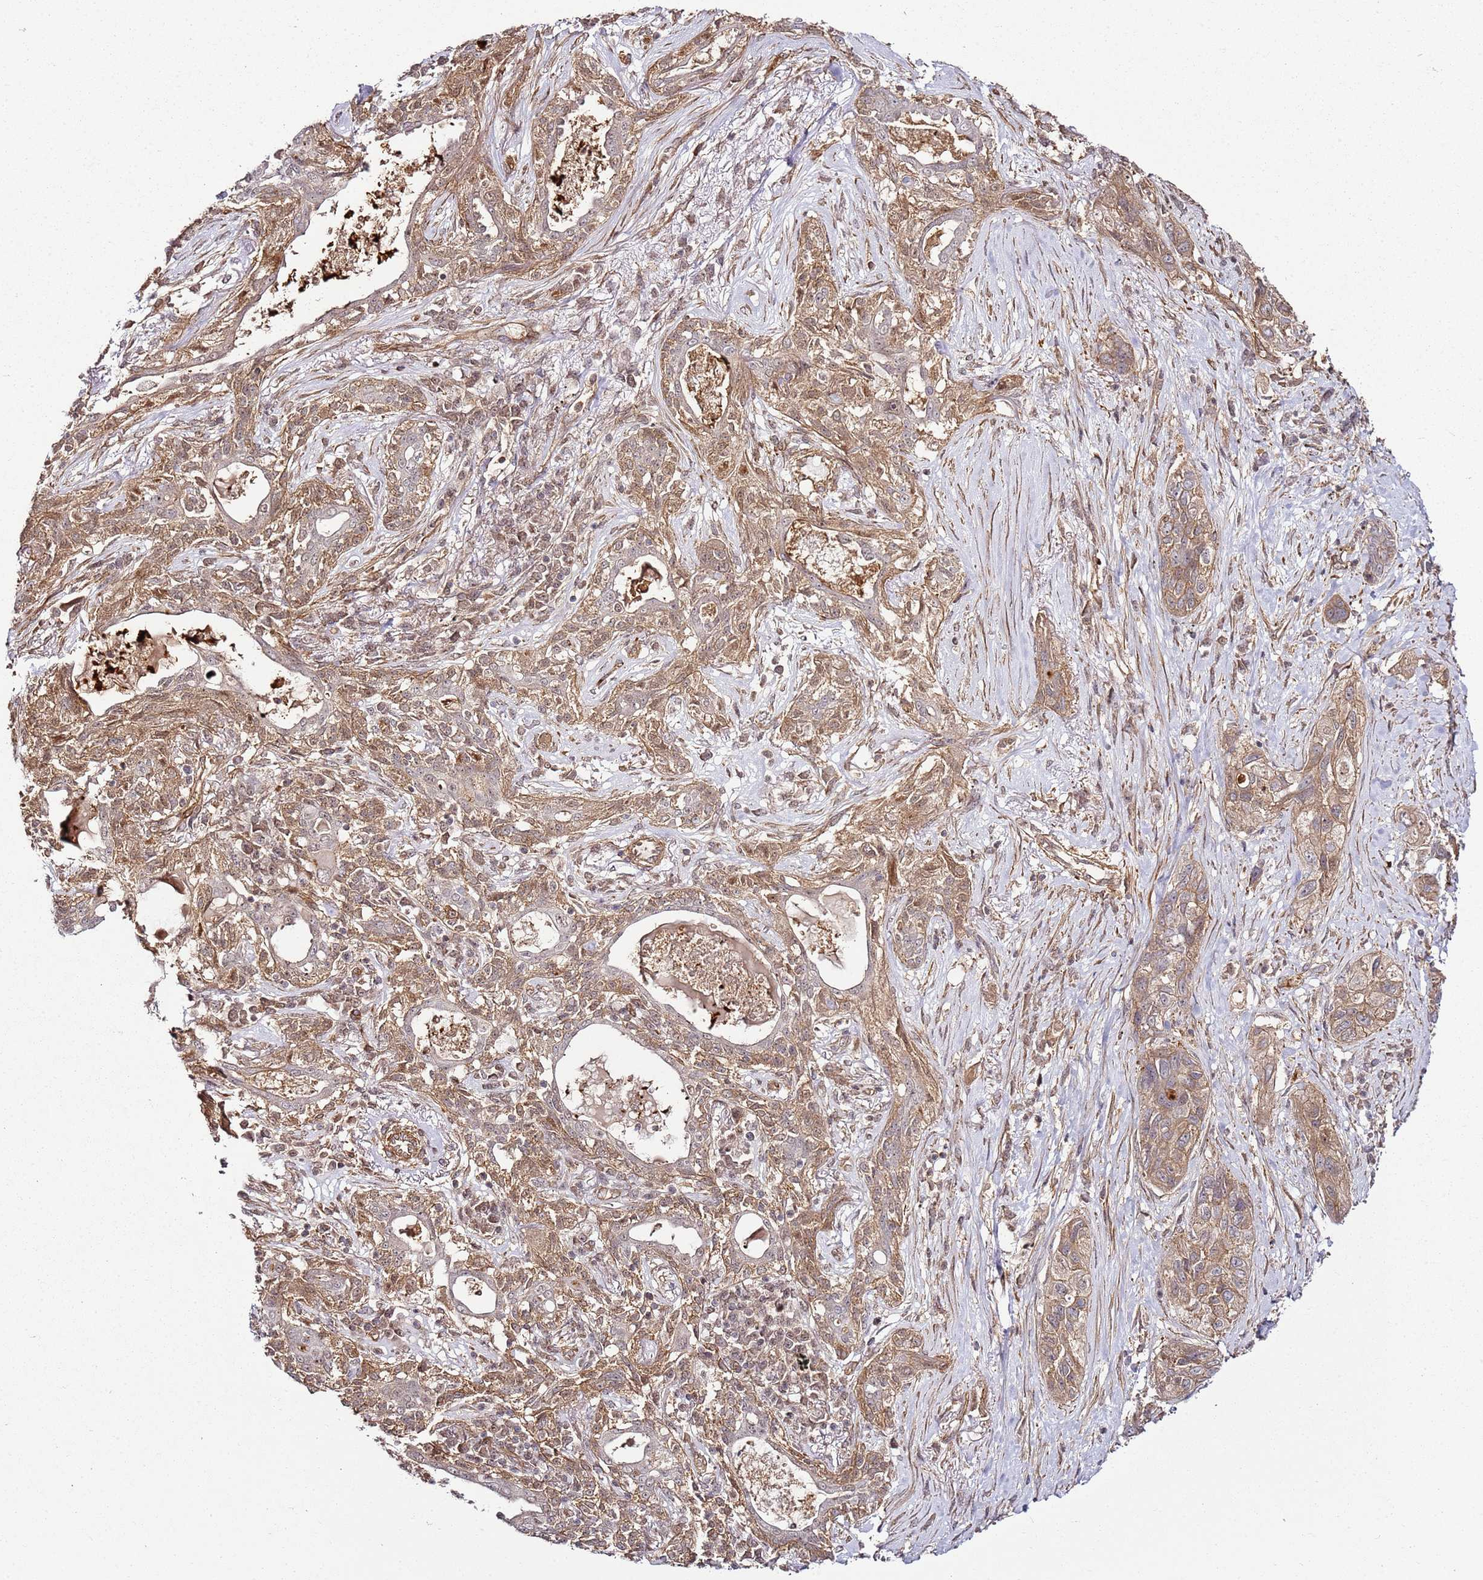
{"staining": {"intensity": "weak", "quantity": ">75%", "location": "cytoplasmic/membranous,nuclear"}, "tissue": "lung cancer", "cell_type": "Tumor cells", "image_type": "cancer", "snomed": [{"axis": "morphology", "description": "Squamous cell carcinoma, NOS"}, {"axis": "topography", "description": "Lung"}], "caption": "Lung cancer (squamous cell carcinoma) stained with immunohistochemistry (IHC) displays weak cytoplasmic/membranous and nuclear expression in approximately >75% of tumor cells.", "gene": "CCNYL1", "patient": {"sex": "female", "age": 70}}